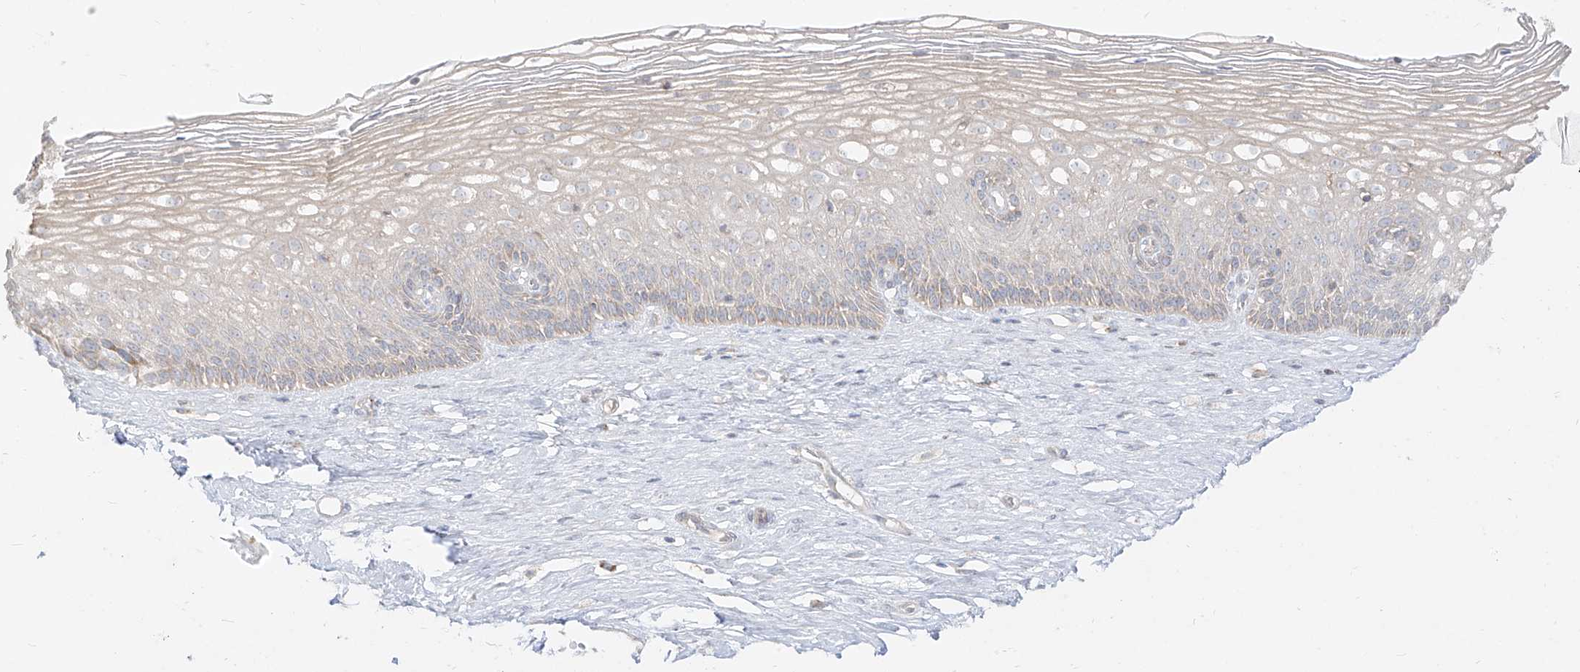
{"staining": {"intensity": "weak", "quantity": "<25%", "location": "cytoplasmic/membranous"}, "tissue": "cervix", "cell_type": "Glandular cells", "image_type": "normal", "snomed": [{"axis": "morphology", "description": "Normal tissue, NOS"}, {"axis": "topography", "description": "Cervix"}], "caption": "This is an IHC photomicrograph of benign human cervix. There is no staining in glandular cells.", "gene": "ZIM3", "patient": {"sex": "female", "age": 33}}